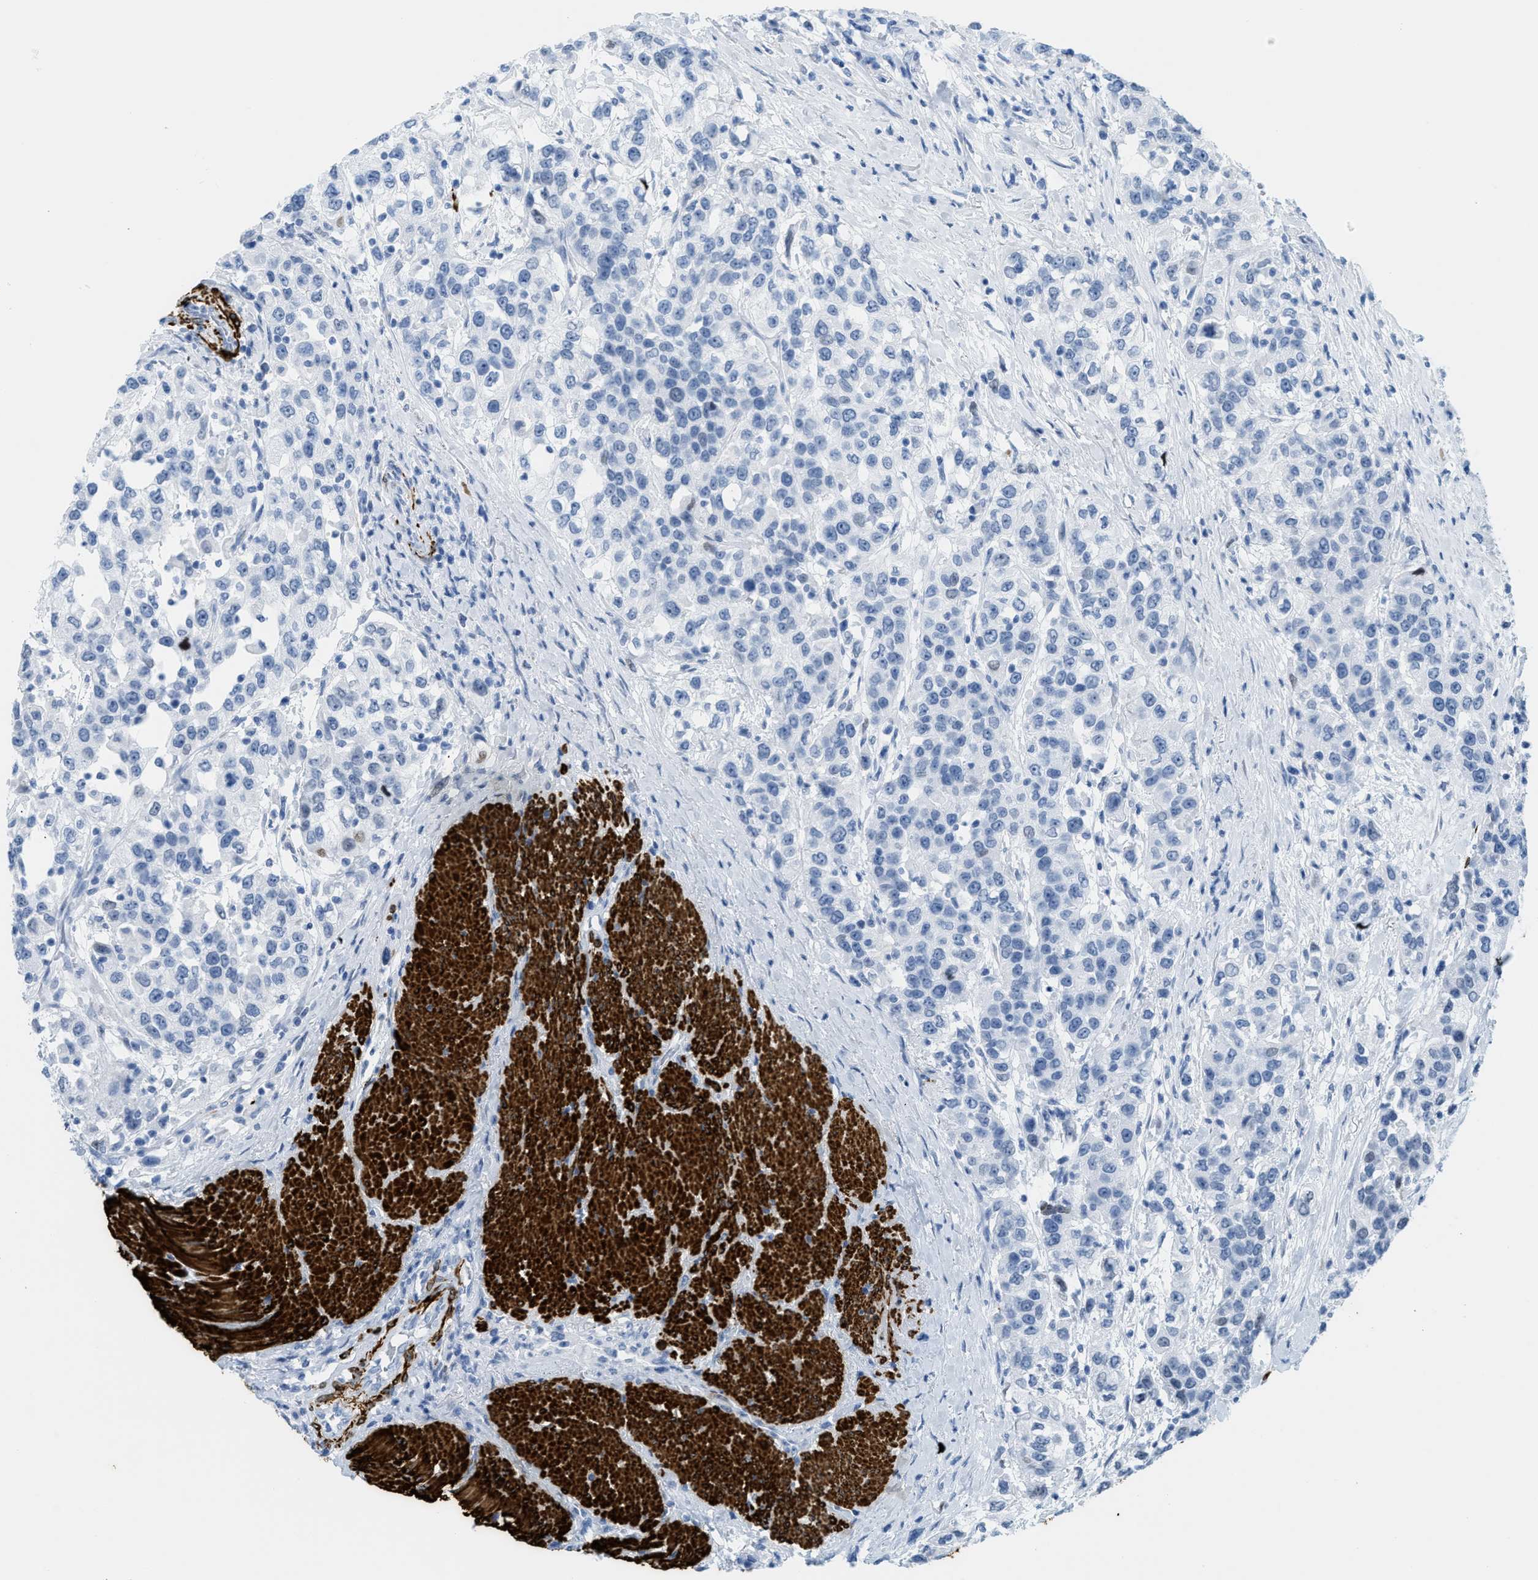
{"staining": {"intensity": "negative", "quantity": "none", "location": "none"}, "tissue": "urothelial cancer", "cell_type": "Tumor cells", "image_type": "cancer", "snomed": [{"axis": "morphology", "description": "Urothelial carcinoma, High grade"}, {"axis": "topography", "description": "Urinary bladder"}], "caption": "Tumor cells show no significant protein positivity in high-grade urothelial carcinoma.", "gene": "DES", "patient": {"sex": "female", "age": 80}}